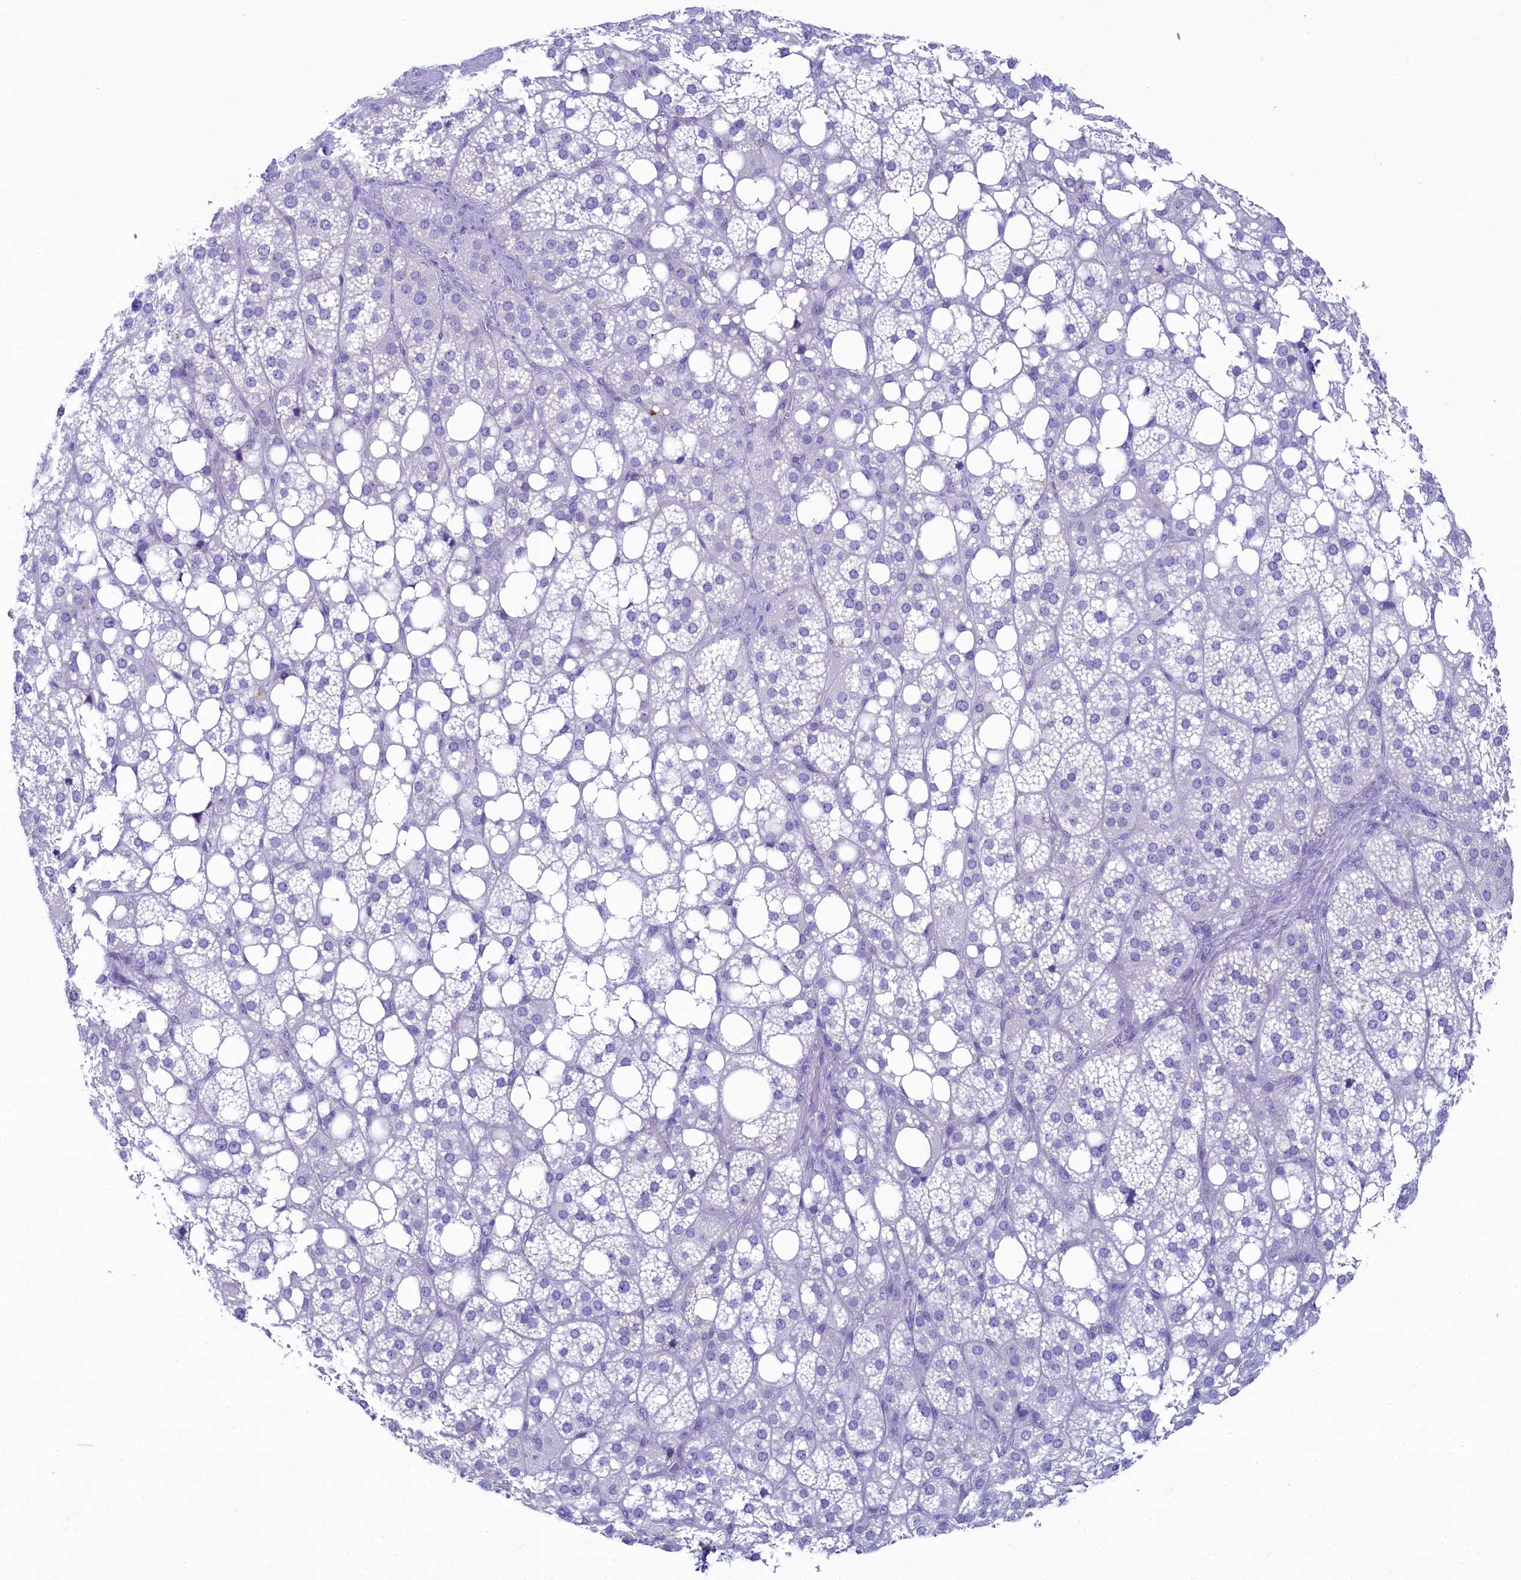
{"staining": {"intensity": "negative", "quantity": "none", "location": "none"}, "tissue": "adrenal gland", "cell_type": "Glandular cells", "image_type": "normal", "snomed": [{"axis": "morphology", "description": "Normal tissue, NOS"}, {"axis": "topography", "description": "Adrenal gland"}], "caption": "Immunohistochemistry (IHC) of unremarkable adrenal gland demonstrates no expression in glandular cells.", "gene": "SKA3", "patient": {"sex": "female", "age": 59}}